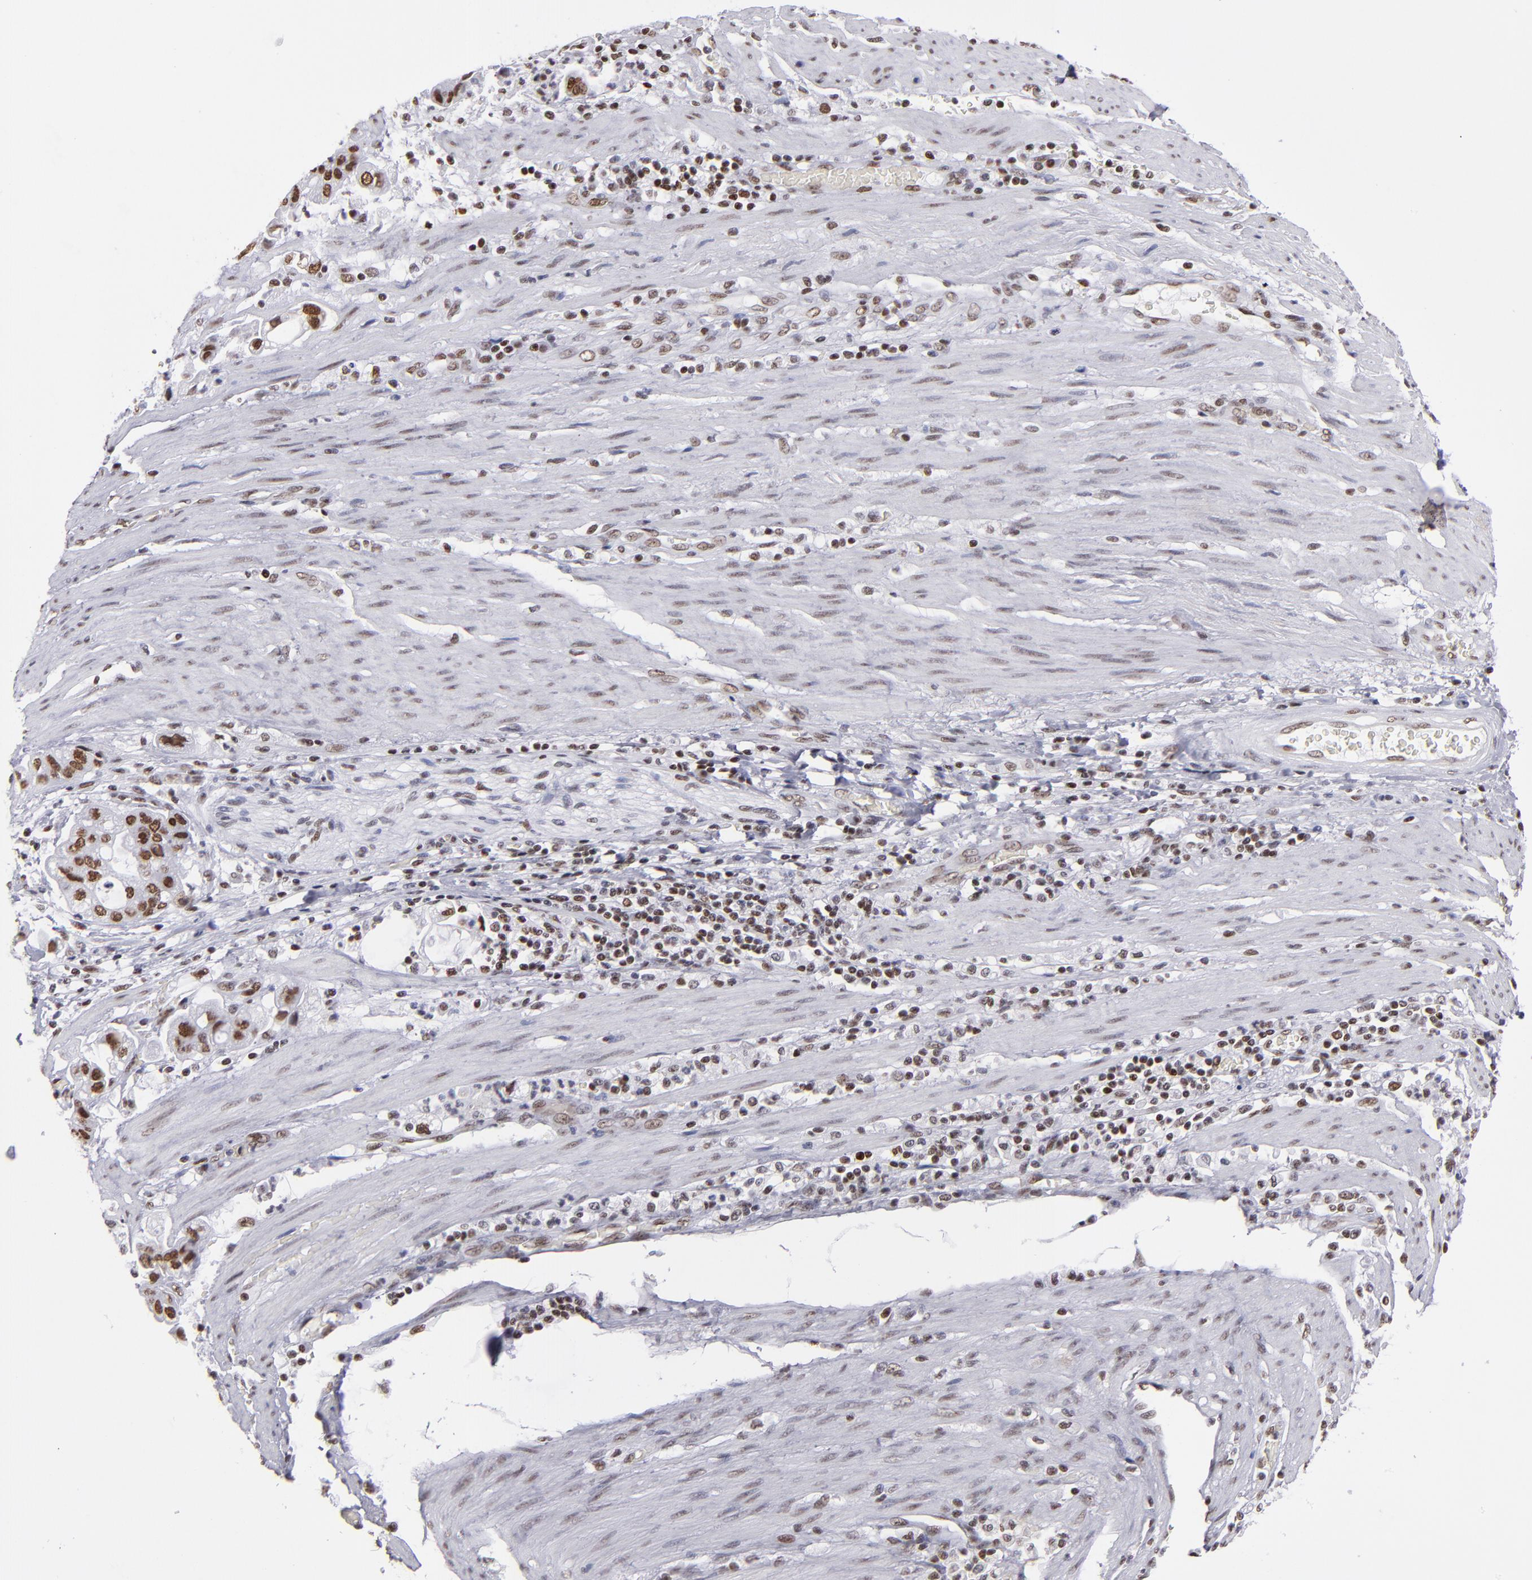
{"staining": {"intensity": "strong", "quantity": ">75%", "location": "nuclear"}, "tissue": "stomach cancer", "cell_type": "Tumor cells", "image_type": "cancer", "snomed": [{"axis": "morphology", "description": "Adenocarcinoma, NOS"}, {"axis": "topography", "description": "Stomach"}], "caption": "Immunohistochemical staining of adenocarcinoma (stomach) exhibits high levels of strong nuclear staining in about >75% of tumor cells.", "gene": "TERF2", "patient": {"sex": "male", "age": 62}}